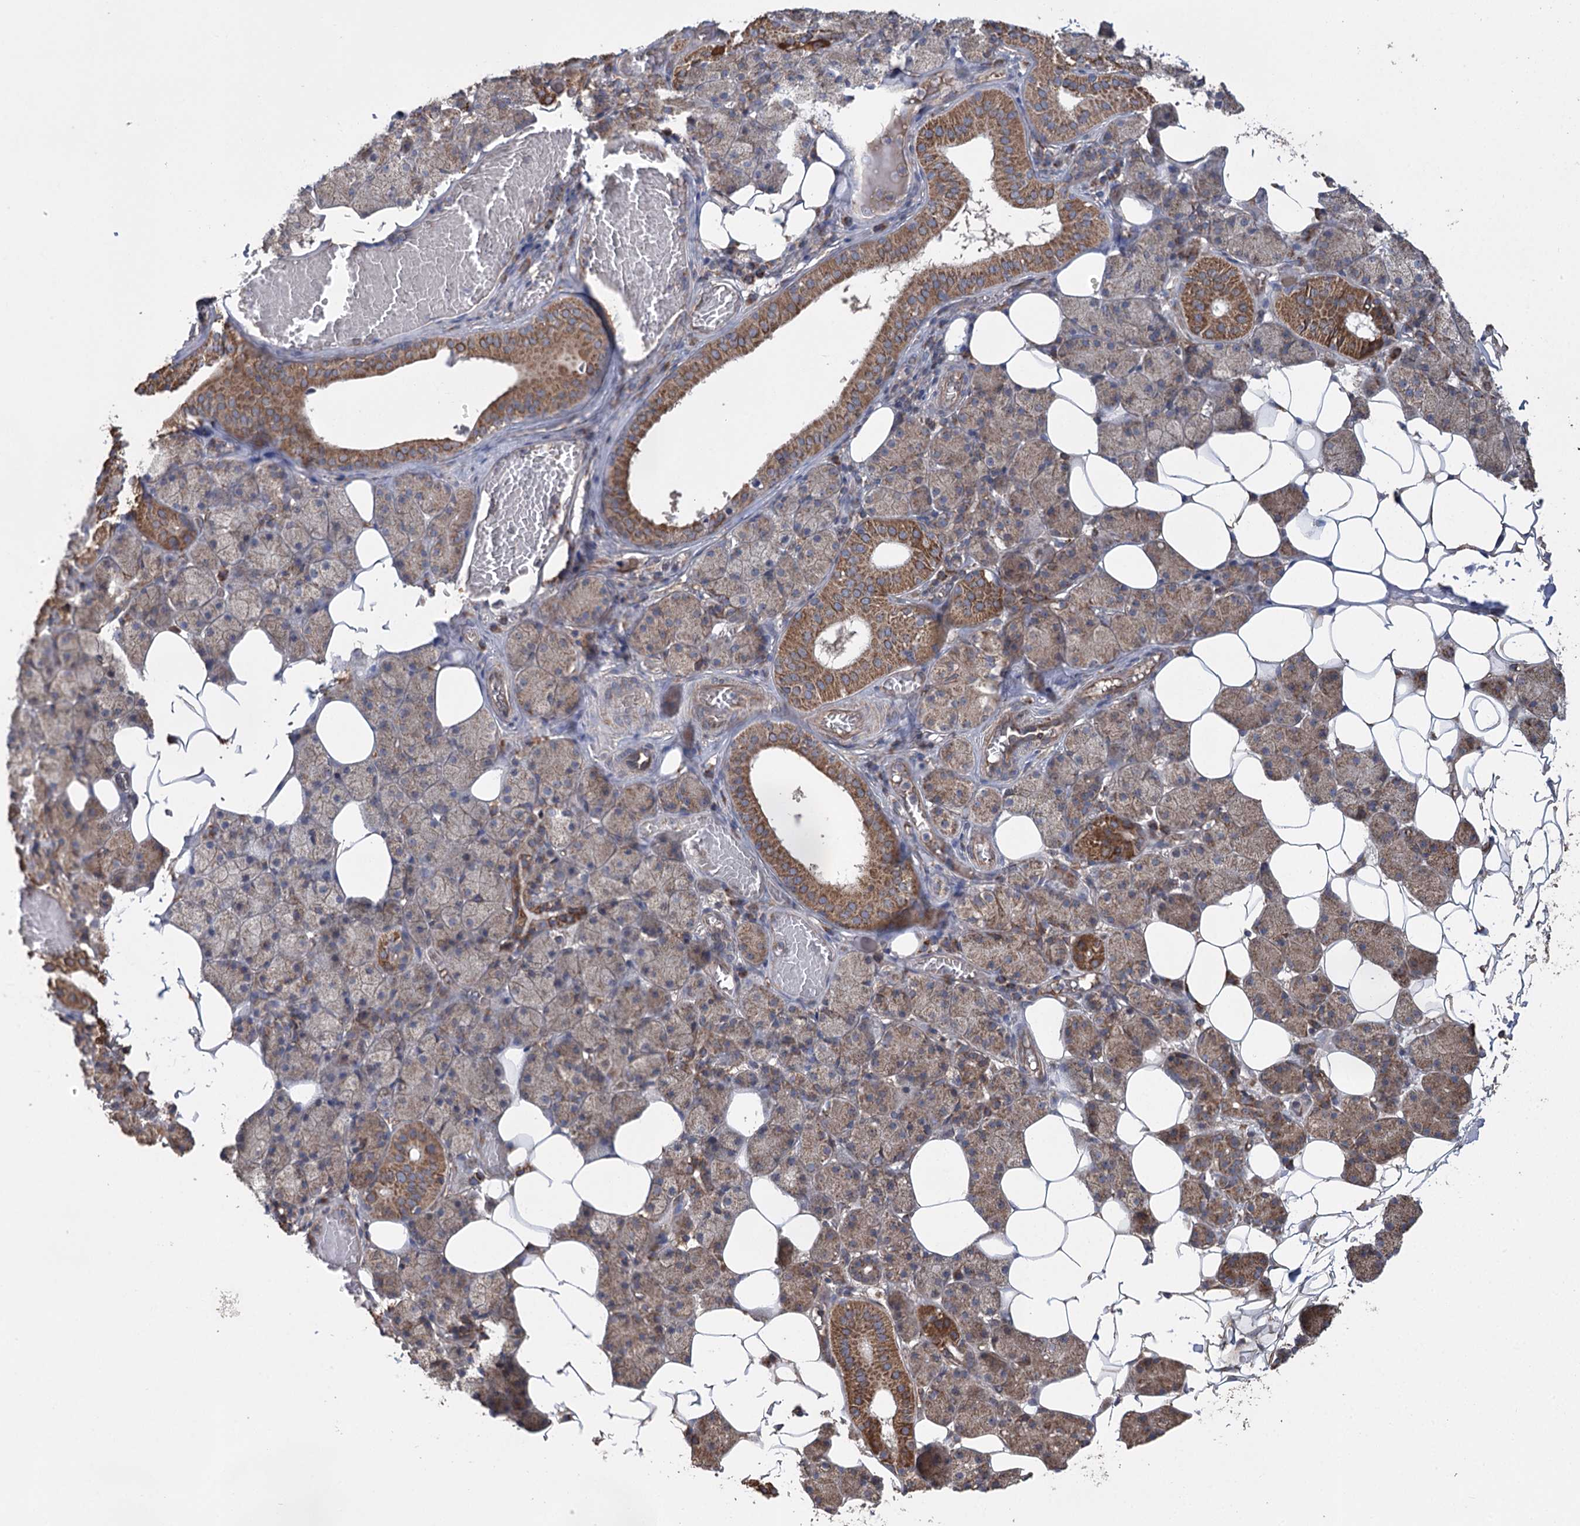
{"staining": {"intensity": "moderate", "quantity": ">75%", "location": "cytoplasmic/membranous"}, "tissue": "salivary gland", "cell_type": "Glandular cells", "image_type": "normal", "snomed": [{"axis": "morphology", "description": "Normal tissue, NOS"}, {"axis": "topography", "description": "Salivary gland"}], "caption": "A brown stain labels moderate cytoplasmic/membranous staining of a protein in glandular cells of unremarkable human salivary gland. The protein is shown in brown color, while the nuclei are stained blue.", "gene": "RWDD4", "patient": {"sex": "female", "age": 33}}